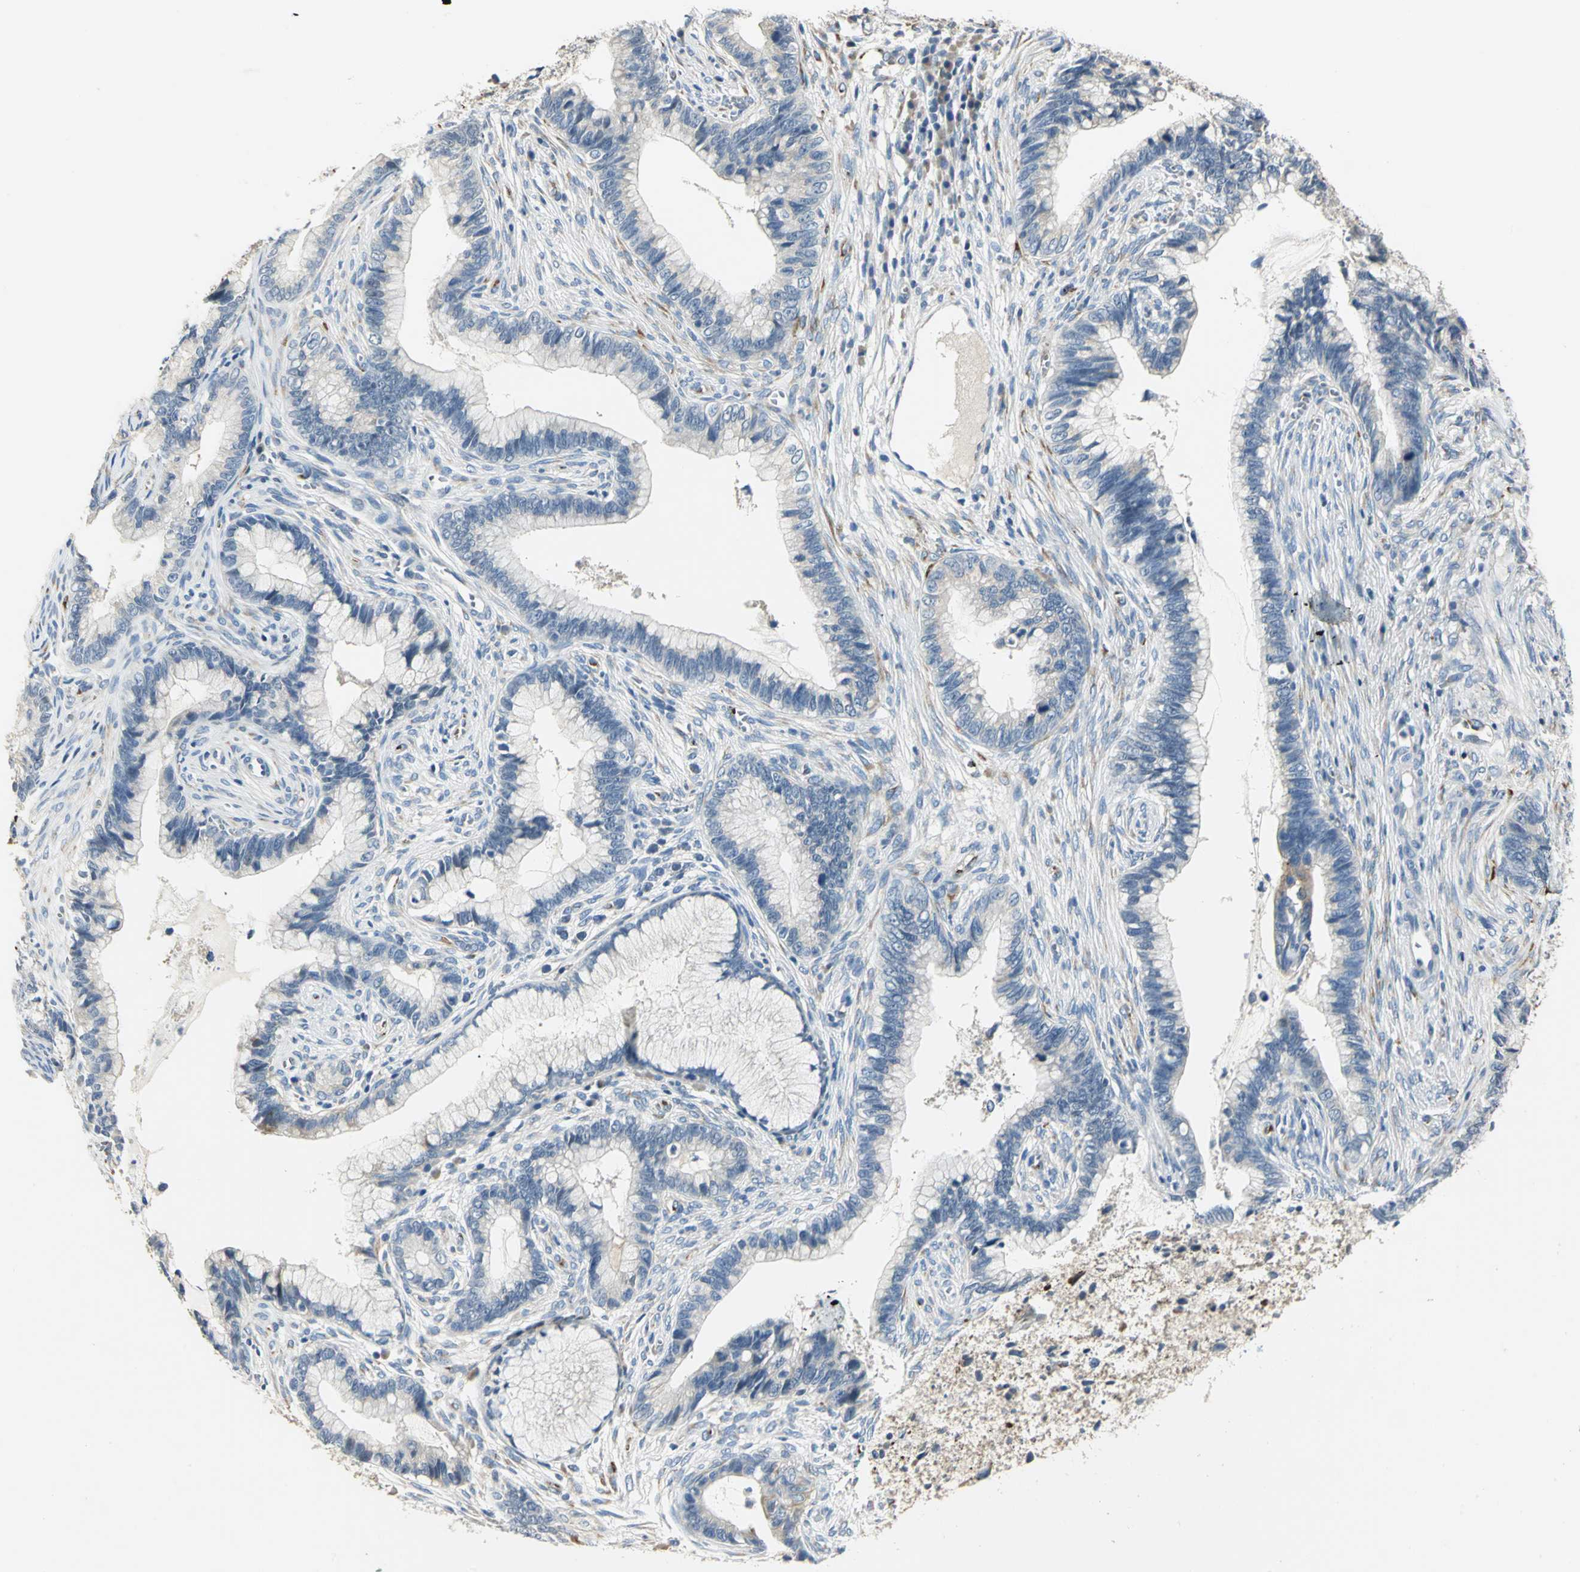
{"staining": {"intensity": "negative", "quantity": "none", "location": "none"}, "tissue": "cervical cancer", "cell_type": "Tumor cells", "image_type": "cancer", "snomed": [{"axis": "morphology", "description": "Adenocarcinoma, NOS"}, {"axis": "topography", "description": "Cervix"}], "caption": "This is a micrograph of immunohistochemistry staining of adenocarcinoma (cervical), which shows no positivity in tumor cells.", "gene": "B3GNT2", "patient": {"sex": "female", "age": 44}}